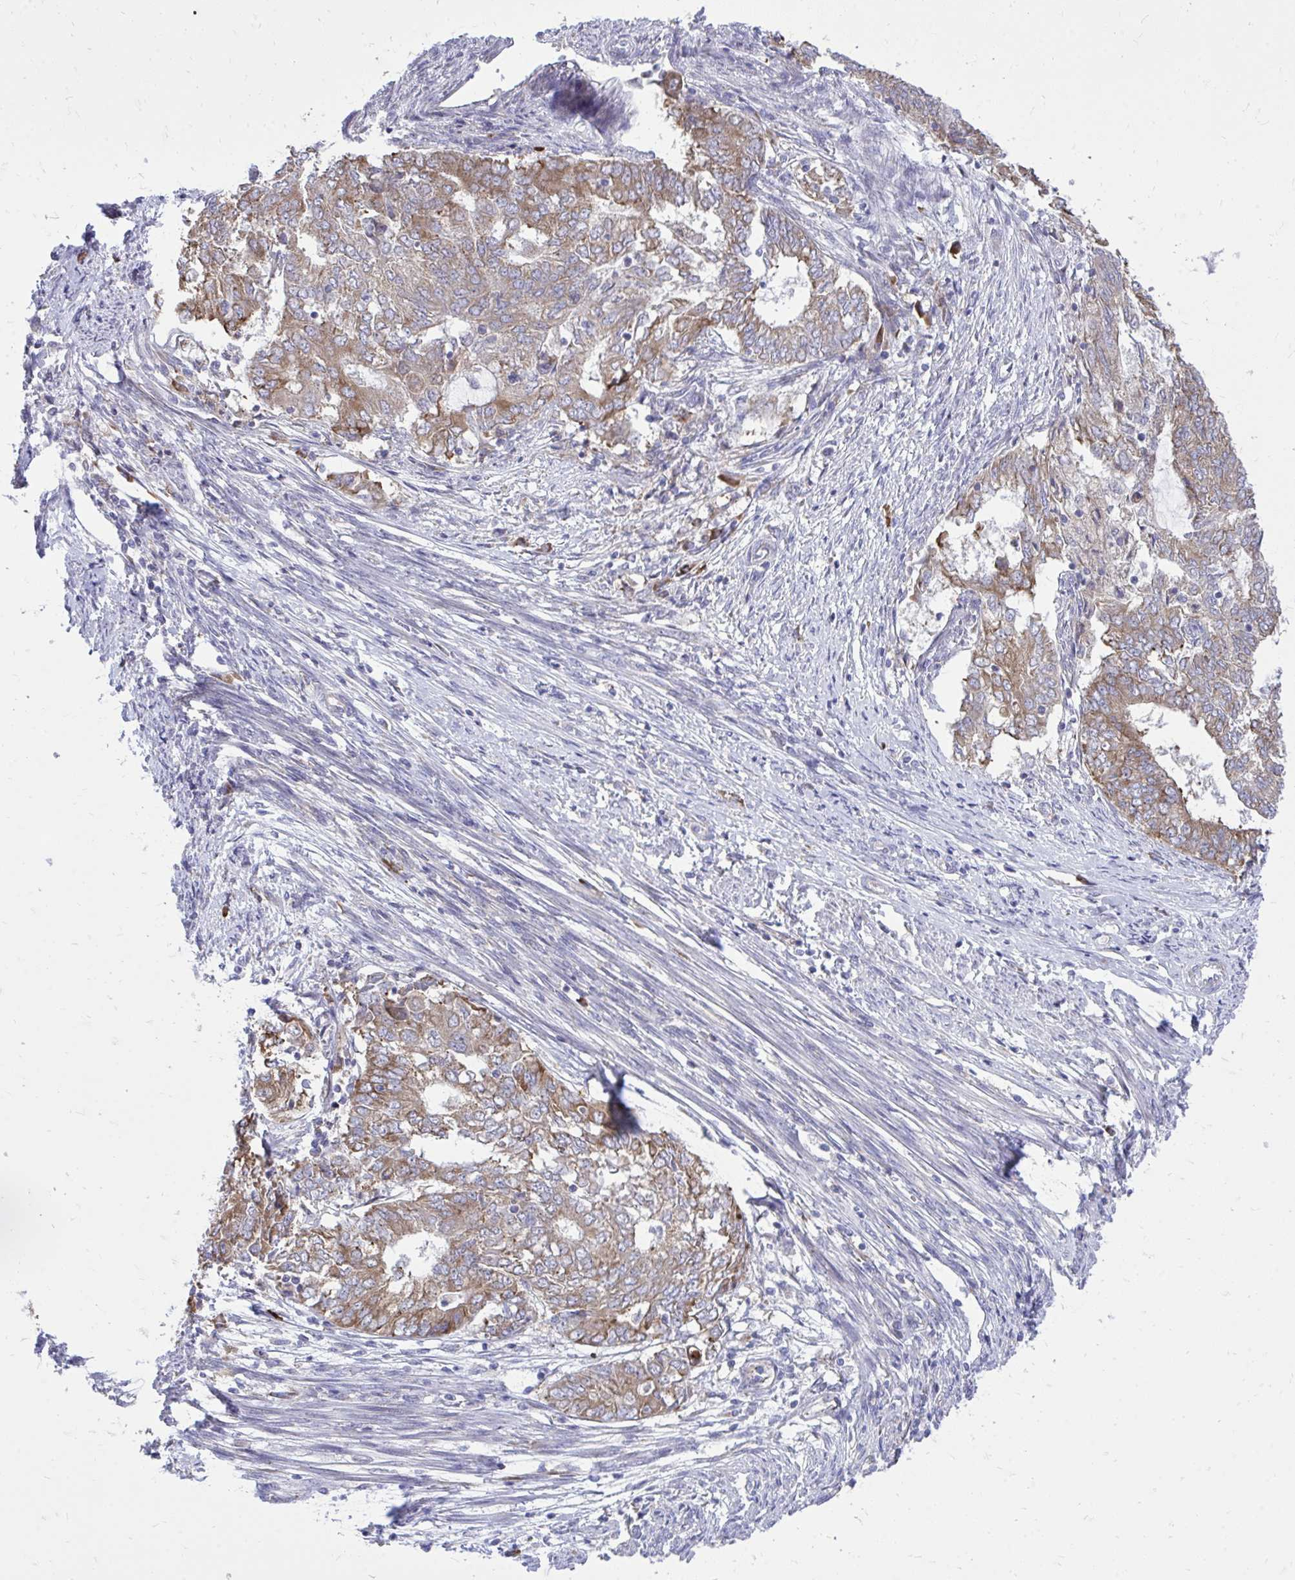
{"staining": {"intensity": "moderate", "quantity": ">75%", "location": "cytoplasmic/membranous"}, "tissue": "endometrial cancer", "cell_type": "Tumor cells", "image_type": "cancer", "snomed": [{"axis": "morphology", "description": "Adenocarcinoma, NOS"}, {"axis": "topography", "description": "Endometrium"}], "caption": "An IHC image of neoplastic tissue is shown. Protein staining in brown highlights moderate cytoplasmic/membranous positivity in endometrial cancer within tumor cells. Nuclei are stained in blue.", "gene": "METTL9", "patient": {"sex": "female", "age": 62}}